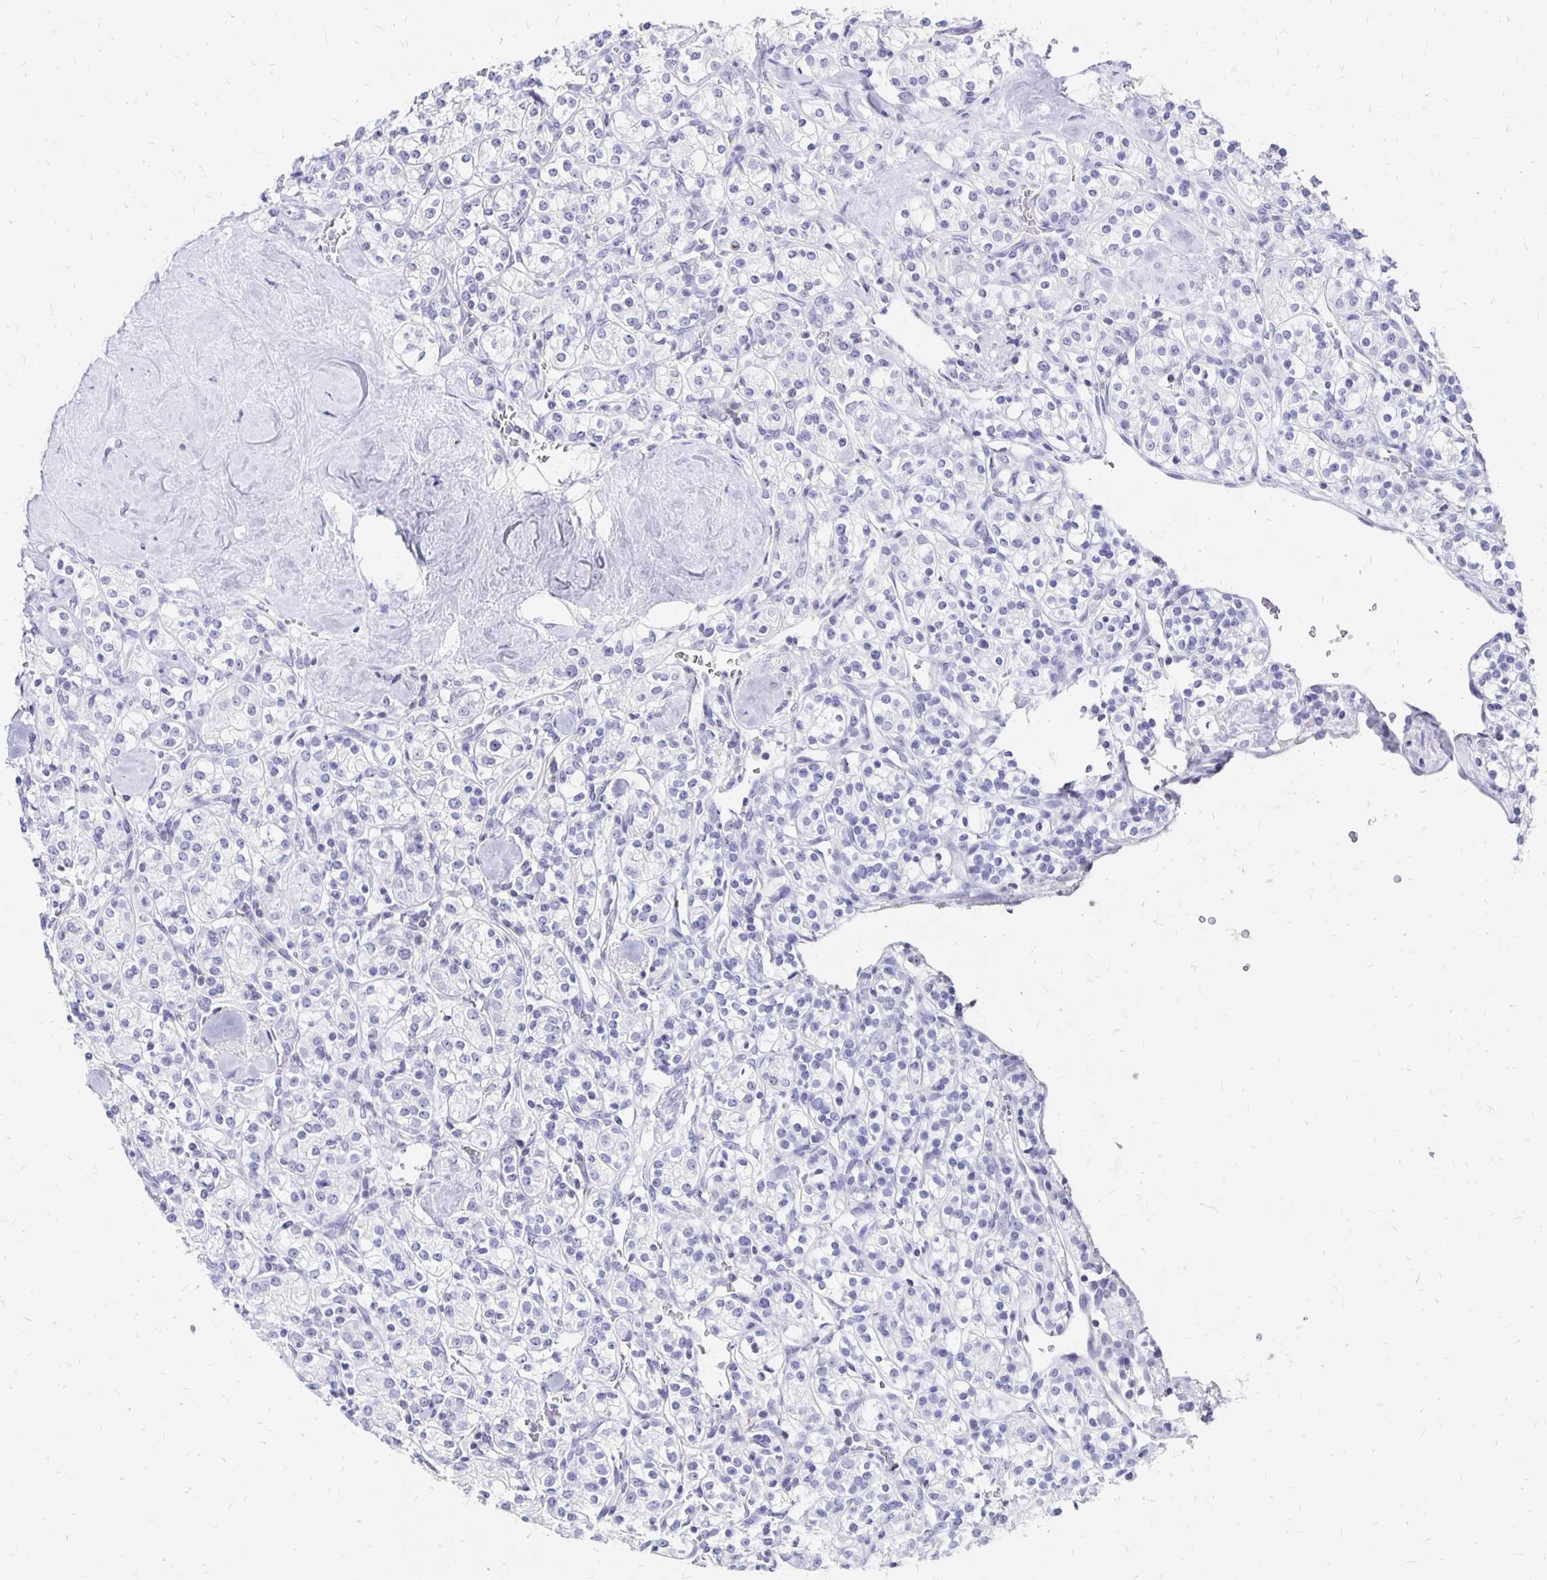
{"staining": {"intensity": "negative", "quantity": "none", "location": "none"}, "tissue": "renal cancer", "cell_type": "Tumor cells", "image_type": "cancer", "snomed": [{"axis": "morphology", "description": "Adenocarcinoma, NOS"}, {"axis": "topography", "description": "Kidney"}], "caption": "Human adenocarcinoma (renal) stained for a protein using immunohistochemistry (IHC) shows no positivity in tumor cells.", "gene": "SYT2", "patient": {"sex": "male", "age": 77}}